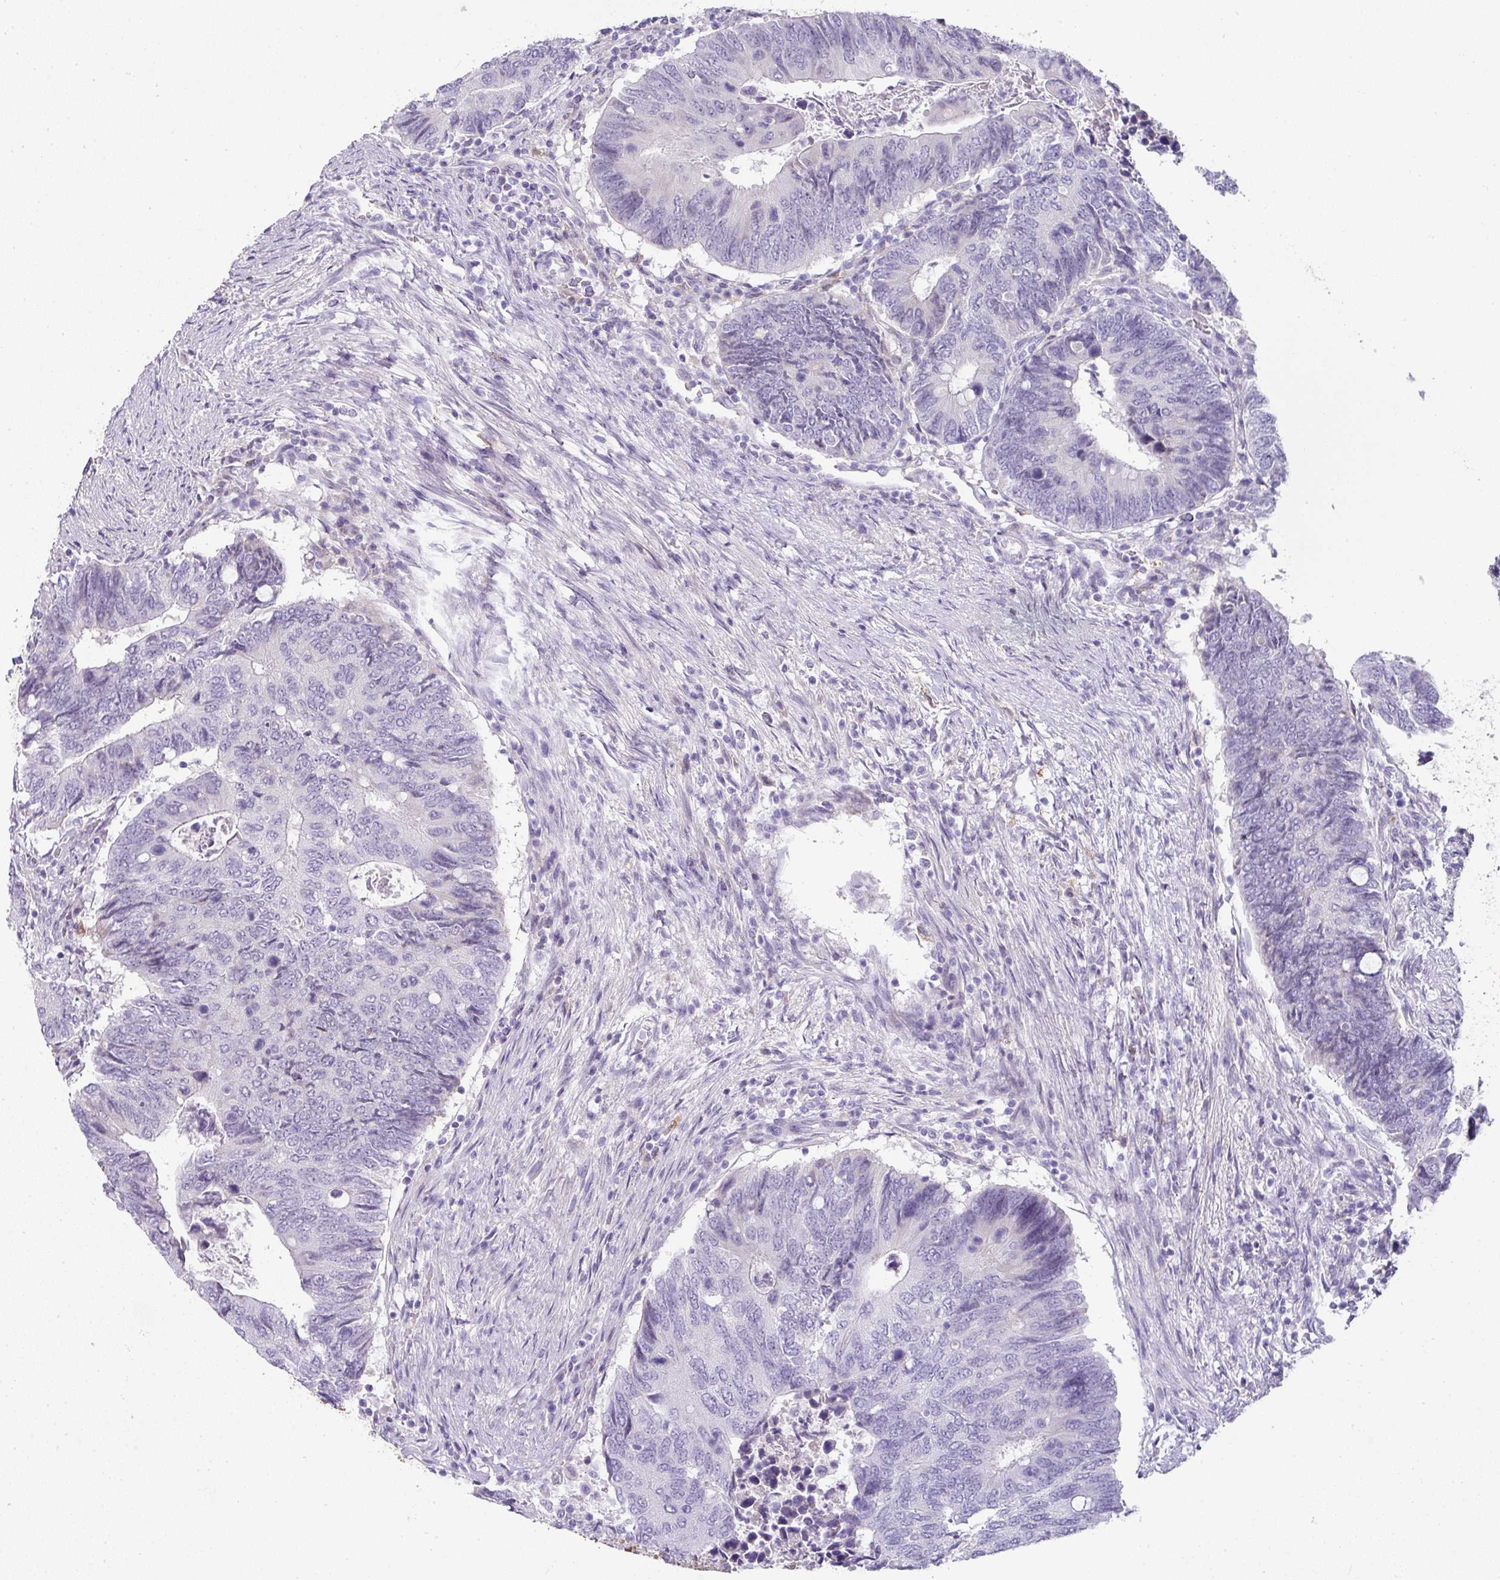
{"staining": {"intensity": "negative", "quantity": "none", "location": "none"}, "tissue": "colorectal cancer", "cell_type": "Tumor cells", "image_type": "cancer", "snomed": [{"axis": "morphology", "description": "Adenocarcinoma, NOS"}, {"axis": "topography", "description": "Colon"}], "caption": "Colorectal adenocarcinoma stained for a protein using IHC reveals no positivity tumor cells.", "gene": "FGF17", "patient": {"sex": "male", "age": 87}}